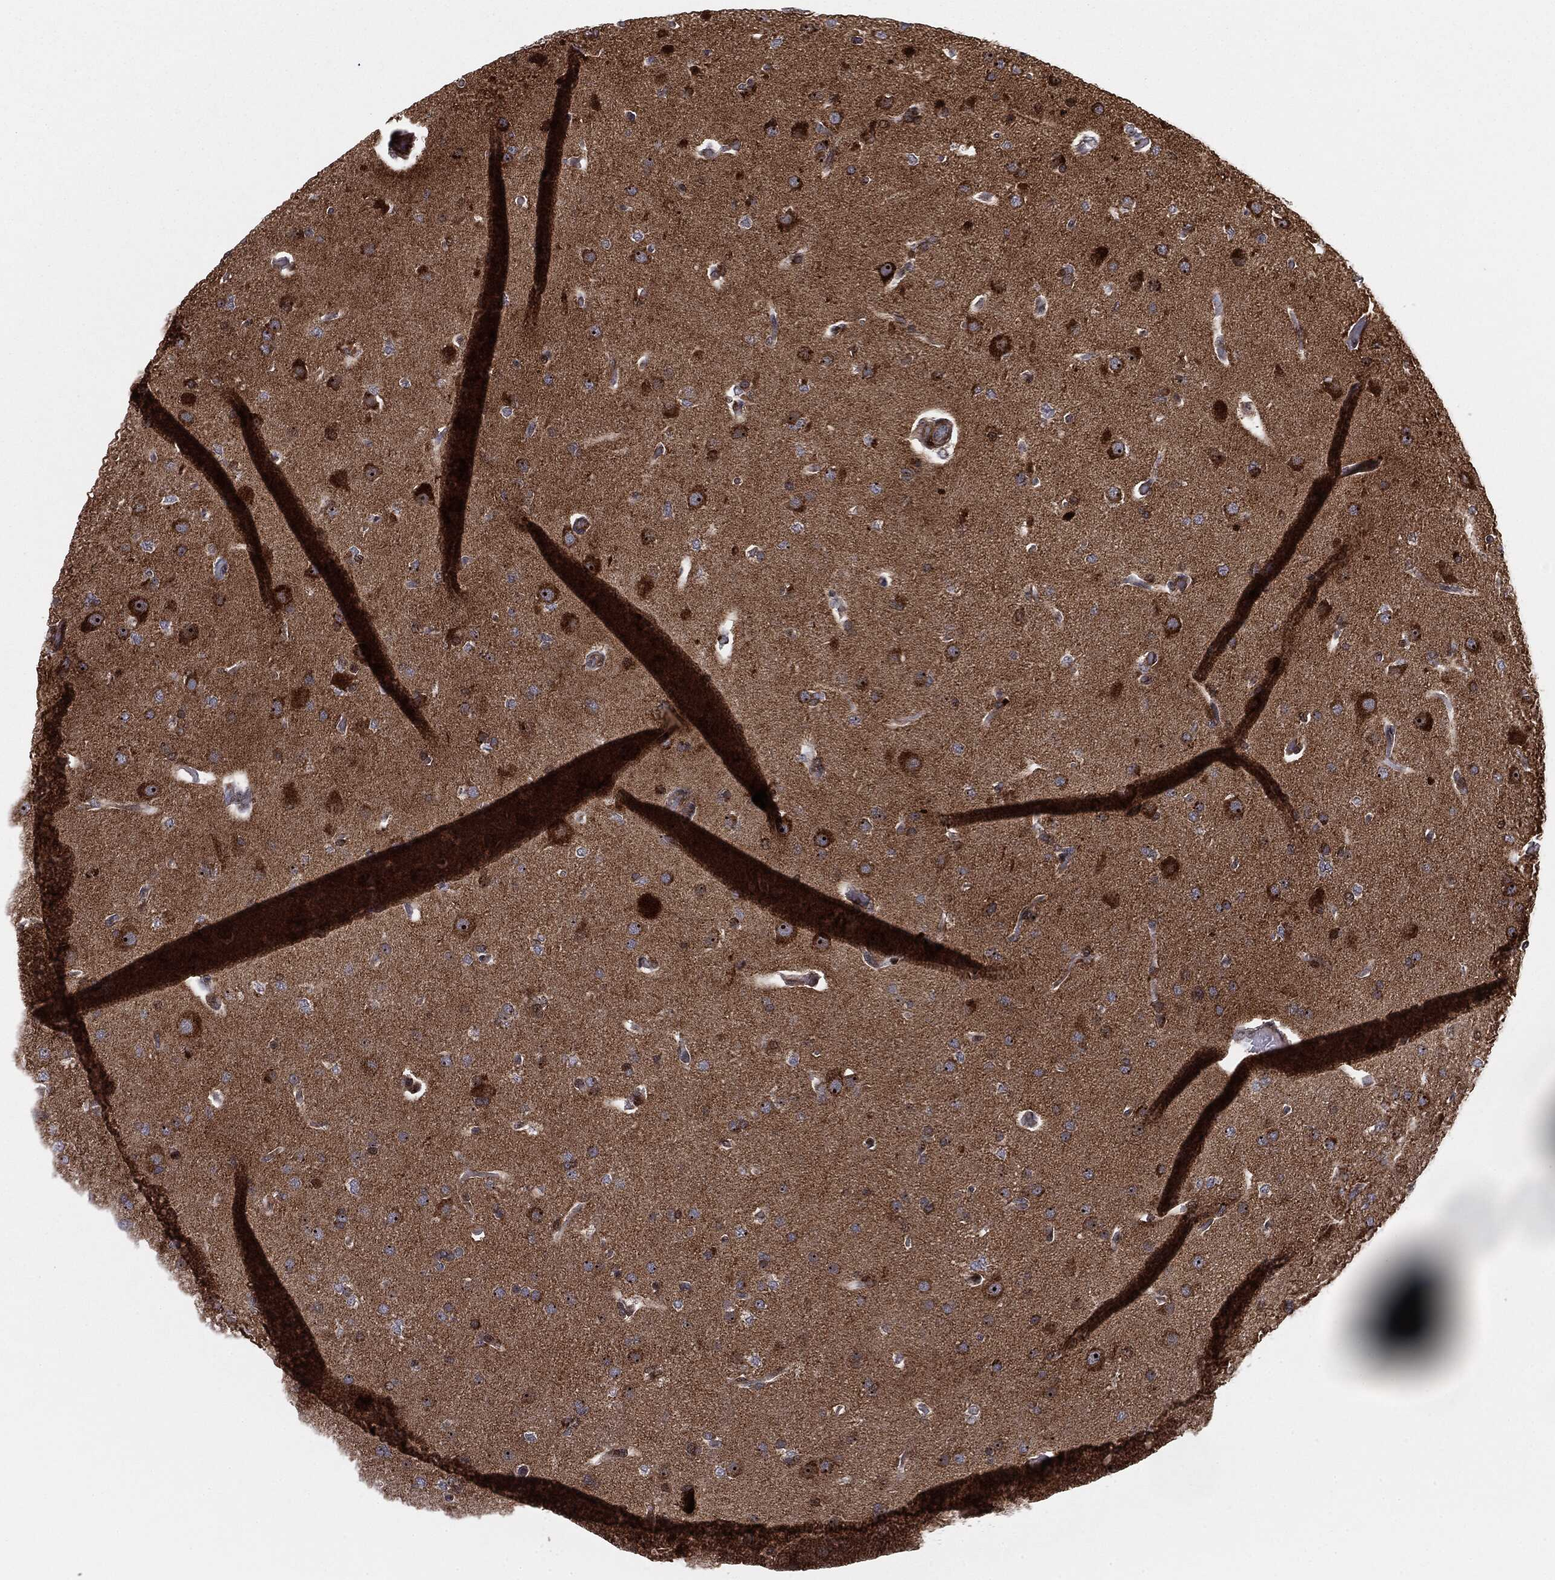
{"staining": {"intensity": "moderate", "quantity": "25%-75%", "location": "cytoplasmic/membranous"}, "tissue": "glioma", "cell_type": "Tumor cells", "image_type": "cancer", "snomed": [{"axis": "morphology", "description": "Glioma, malignant, Low grade"}, {"axis": "topography", "description": "Brain"}], "caption": "About 25%-75% of tumor cells in human glioma show moderate cytoplasmic/membranous protein expression as visualized by brown immunohistochemical staining.", "gene": "PTEN", "patient": {"sex": "male", "age": 41}}